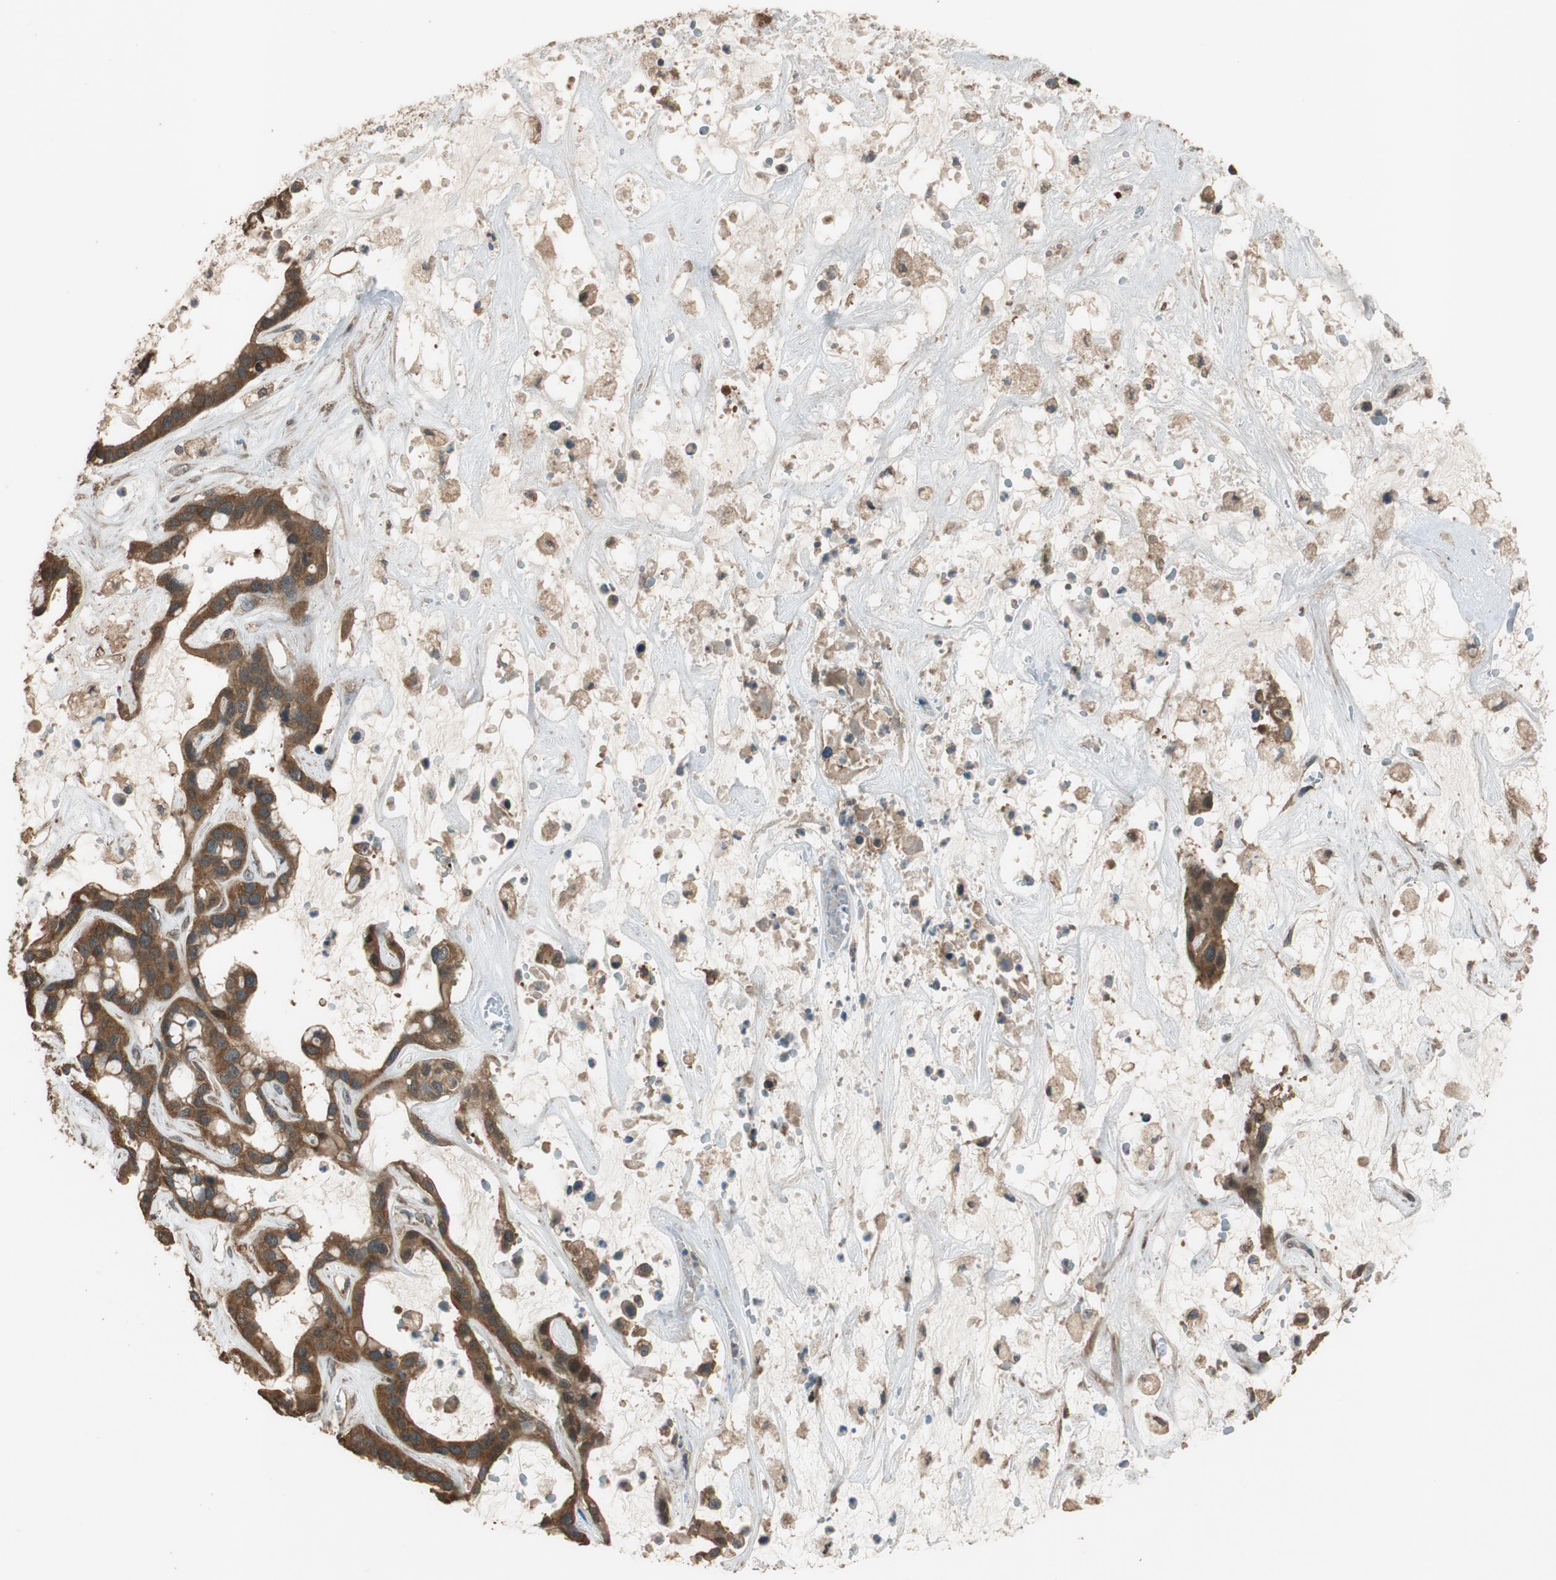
{"staining": {"intensity": "strong", "quantity": ">75%", "location": "cytoplasmic/membranous"}, "tissue": "liver cancer", "cell_type": "Tumor cells", "image_type": "cancer", "snomed": [{"axis": "morphology", "description": "Cholangiocarcinoma"}, {"axis": "topography", "description": "Liver"}], "caption": "An image showing strong cytoplasmic/membranous expression in approximately >75% of tumor cells in cholangiocarcinoma (liver), as visualized by brown immunohistochemical staining.", "gene": "MST1R", "patient": {"sex": "female", "age": 65}}